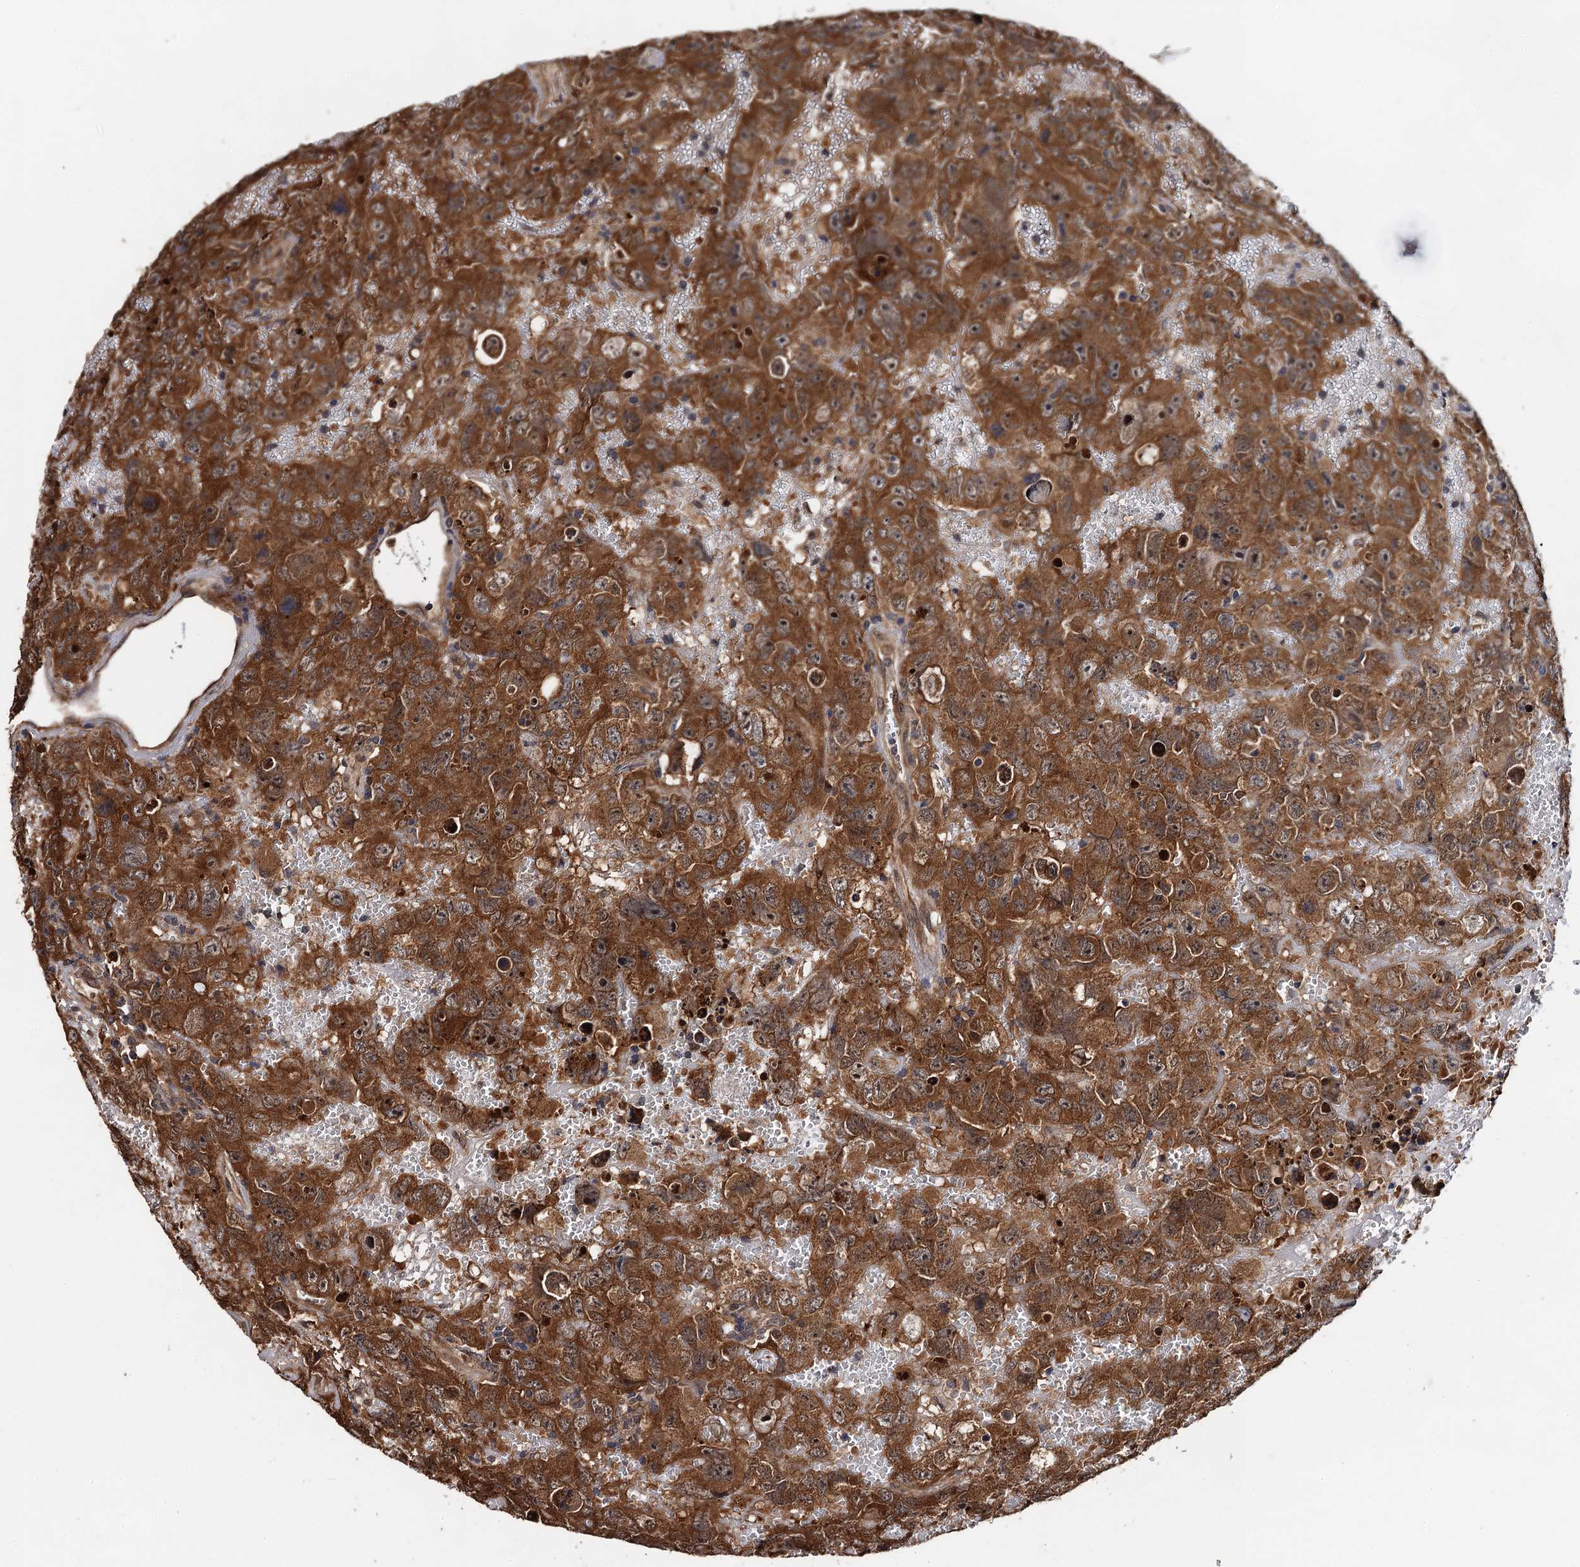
{"staining": {"intensity": "strong", "quantity": ">75%", "location": "cytoplasmic/membranous"}, "tissue": "testis cancer", "cell_type": "Tumor cells", "image_type": "cancer", "snomed": [{"axis": "morphology", "description": "Carcinoma, Embryonal, NOS"}, {"axis": "topography", "description": "Testis"}], "caption": "Immunohistochemistry (IHC) of human embryonal carcinoma (testis) exhibits high levels of strong cytoplasmic/membranous staining in approximately >75% of tumor cells.", "gene": "MIER2", "patient": {"sex": "male", "age": 45}}